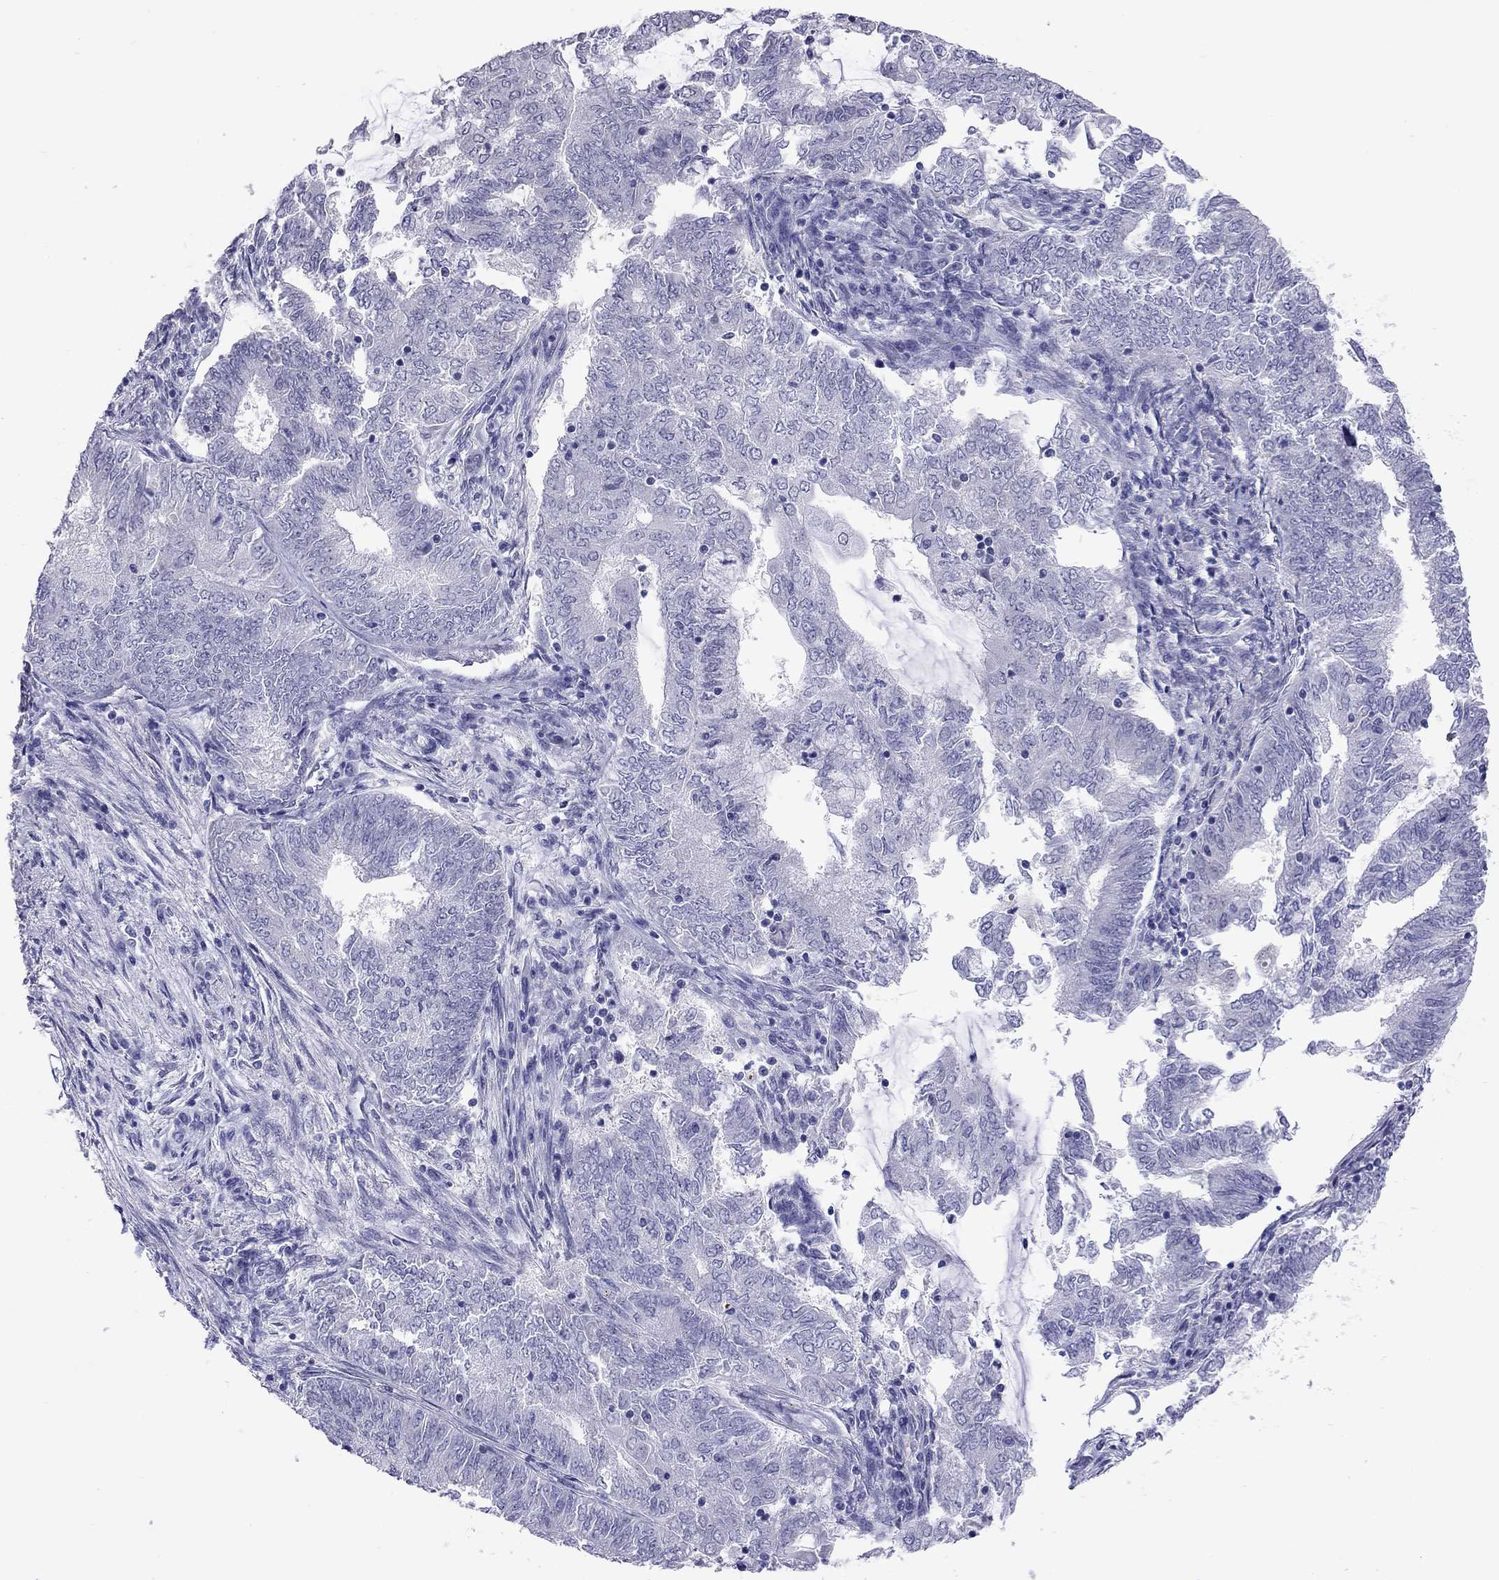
{"staining": {"intensity": "negative", "quantity": "none", "location": "none"}, "tissue": "endometrial cancer", "cell_type": "Tumor cells", "image_type": "cancer", "snomed": [{"axis": "morphology", "description": "Adenocarcinoma, NOS"}, {"axis": "topography", "description": "Endometrium"}], "caption": "Tumor cells show no significant protein positivity in adenocarcinoma (endometrial).", "gene": "ARMC12", "patient": {"sex": "female", "age": 62}}